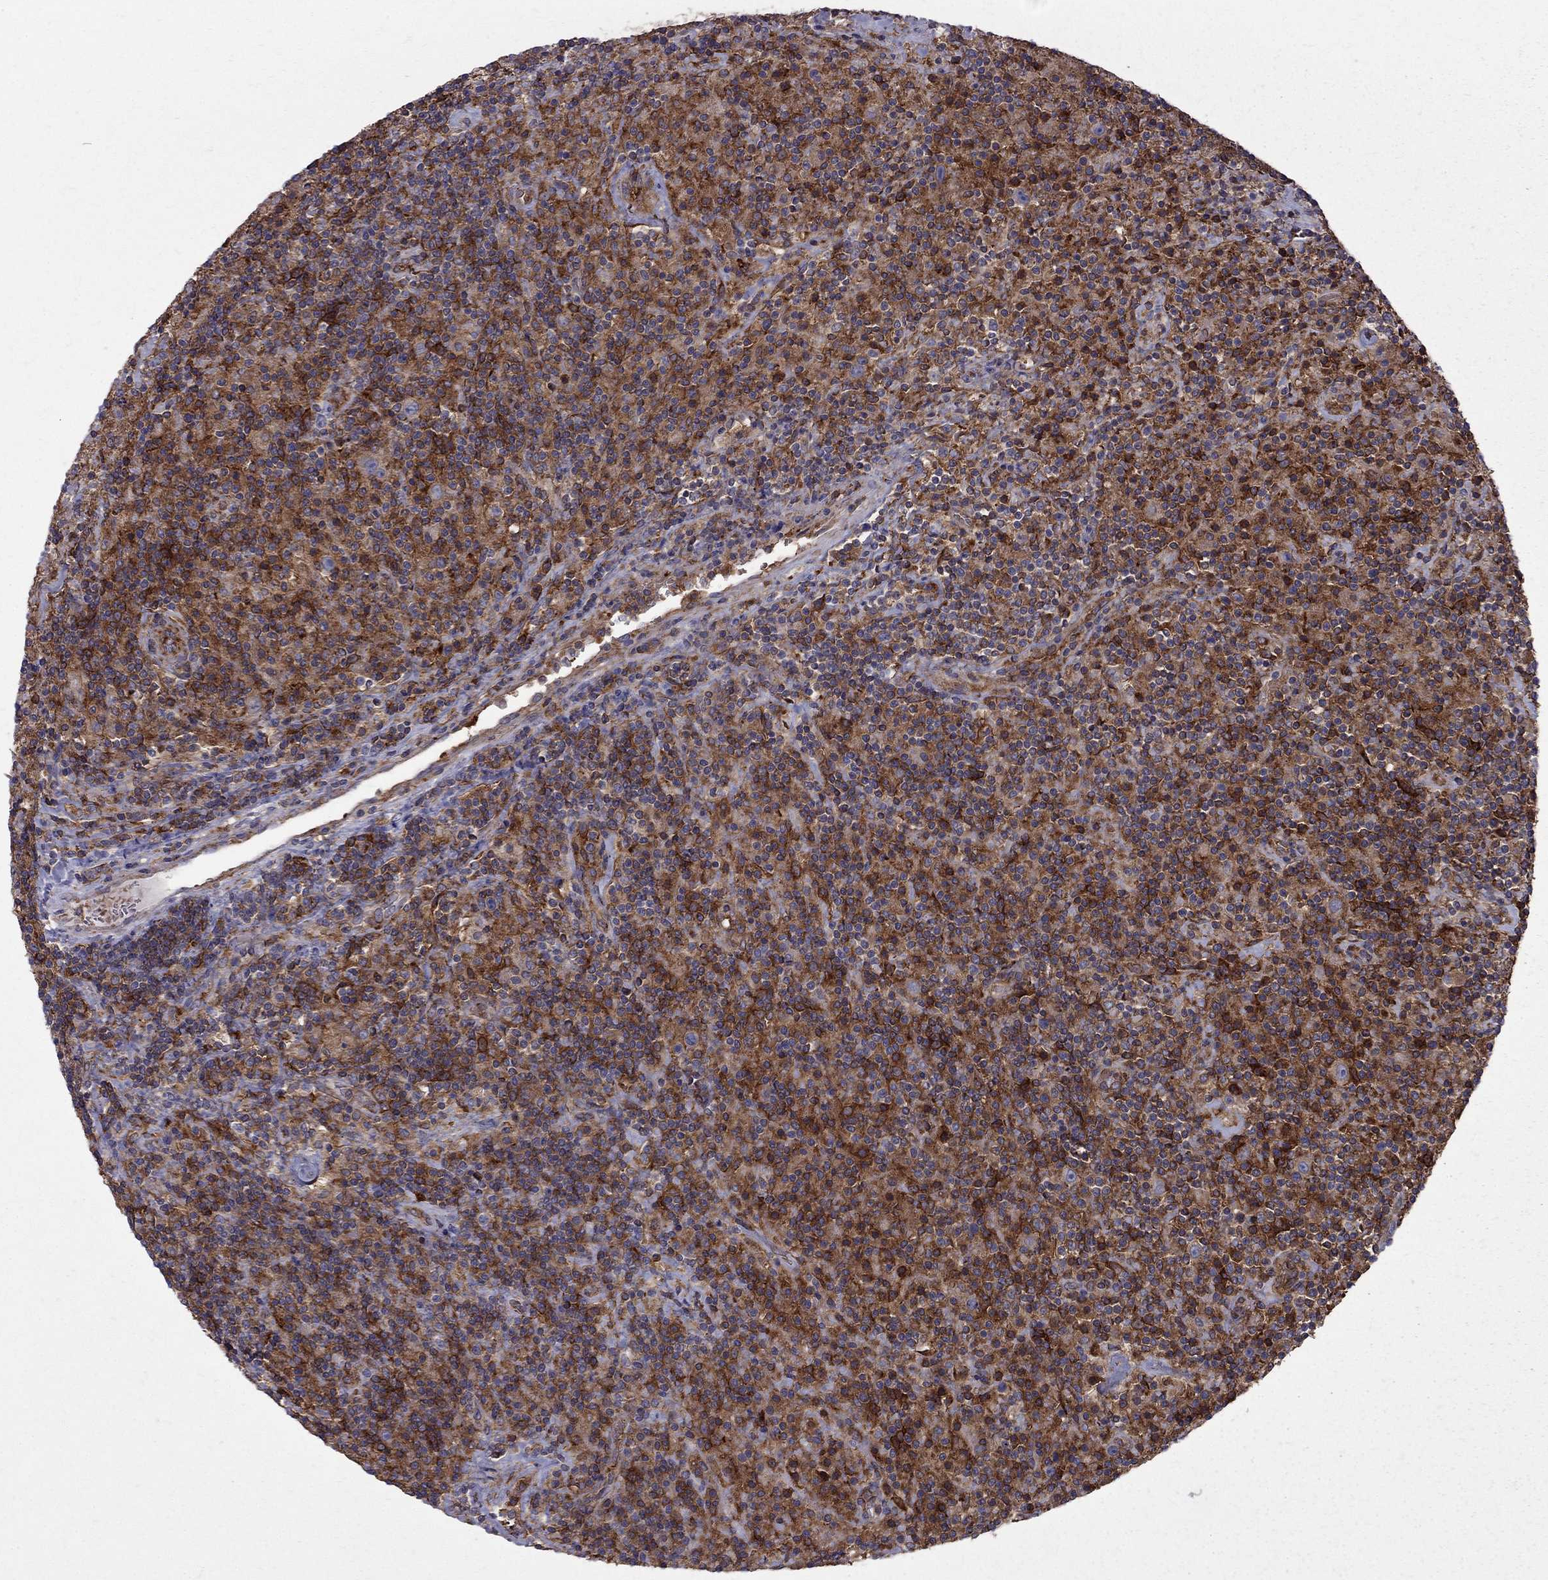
{"staining": {"intensity": "moderate", "quantity": "25%-75%", "location": "cytoplasmic/membranous"}, "tissue": "lymphoma", "cell_type": "Tumor cells", "image_type": "cancer", "snomed": [{"axis": "morphology", "description": "Hodgkin's disease, NOS"}, {"axis": "topography", "description": "Lymph node"}], "caption": "Lymphoma stained with a brown dye reveals moderate cytoplasmic/membranous positive positivity in approximately 25%-75% of tumor cells.", "gene": "EIF4E3", "patient": {"sex": "male", "age": 70}}